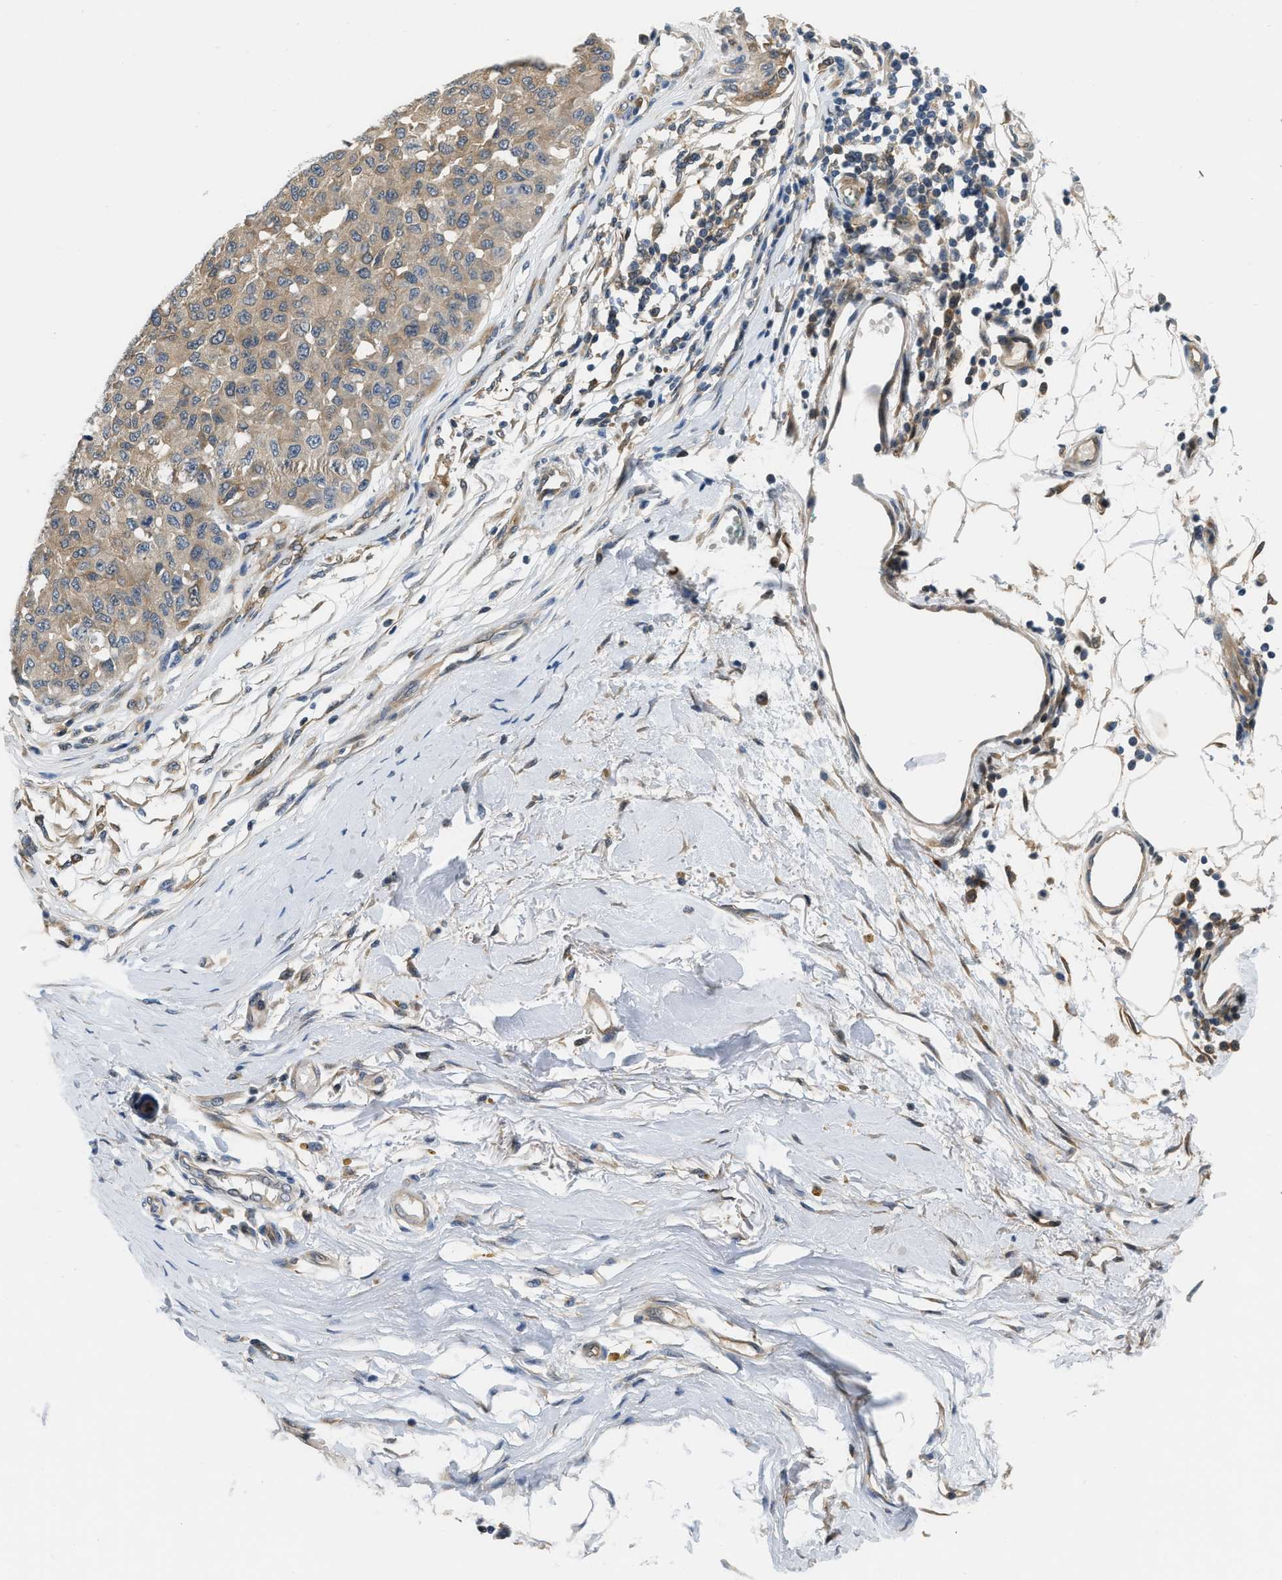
{"staining": {"intensity": "weak", "quantity": ">75%", "location": "cytoplasmic/membranous"}, "tissue": "melanoma", "cell_type": "Tumor cells", "image_type": "cancer", "snomed": [{"axis": "morphology", "description": "Normal tissue, NOS"}, {"axis": "morphology", "description": "Malignant melanoma, NOS"}, {"axis": "topography", "description": "Skin"}], "caption": "This is a photomicrograph of IHC staining of malignant melanoma, which shows weak positivity in the cytoplasmic/membranous of tumor cells.", "gene": "EIF4EBP2", "patient": {"sex": "male", "age": 62}}